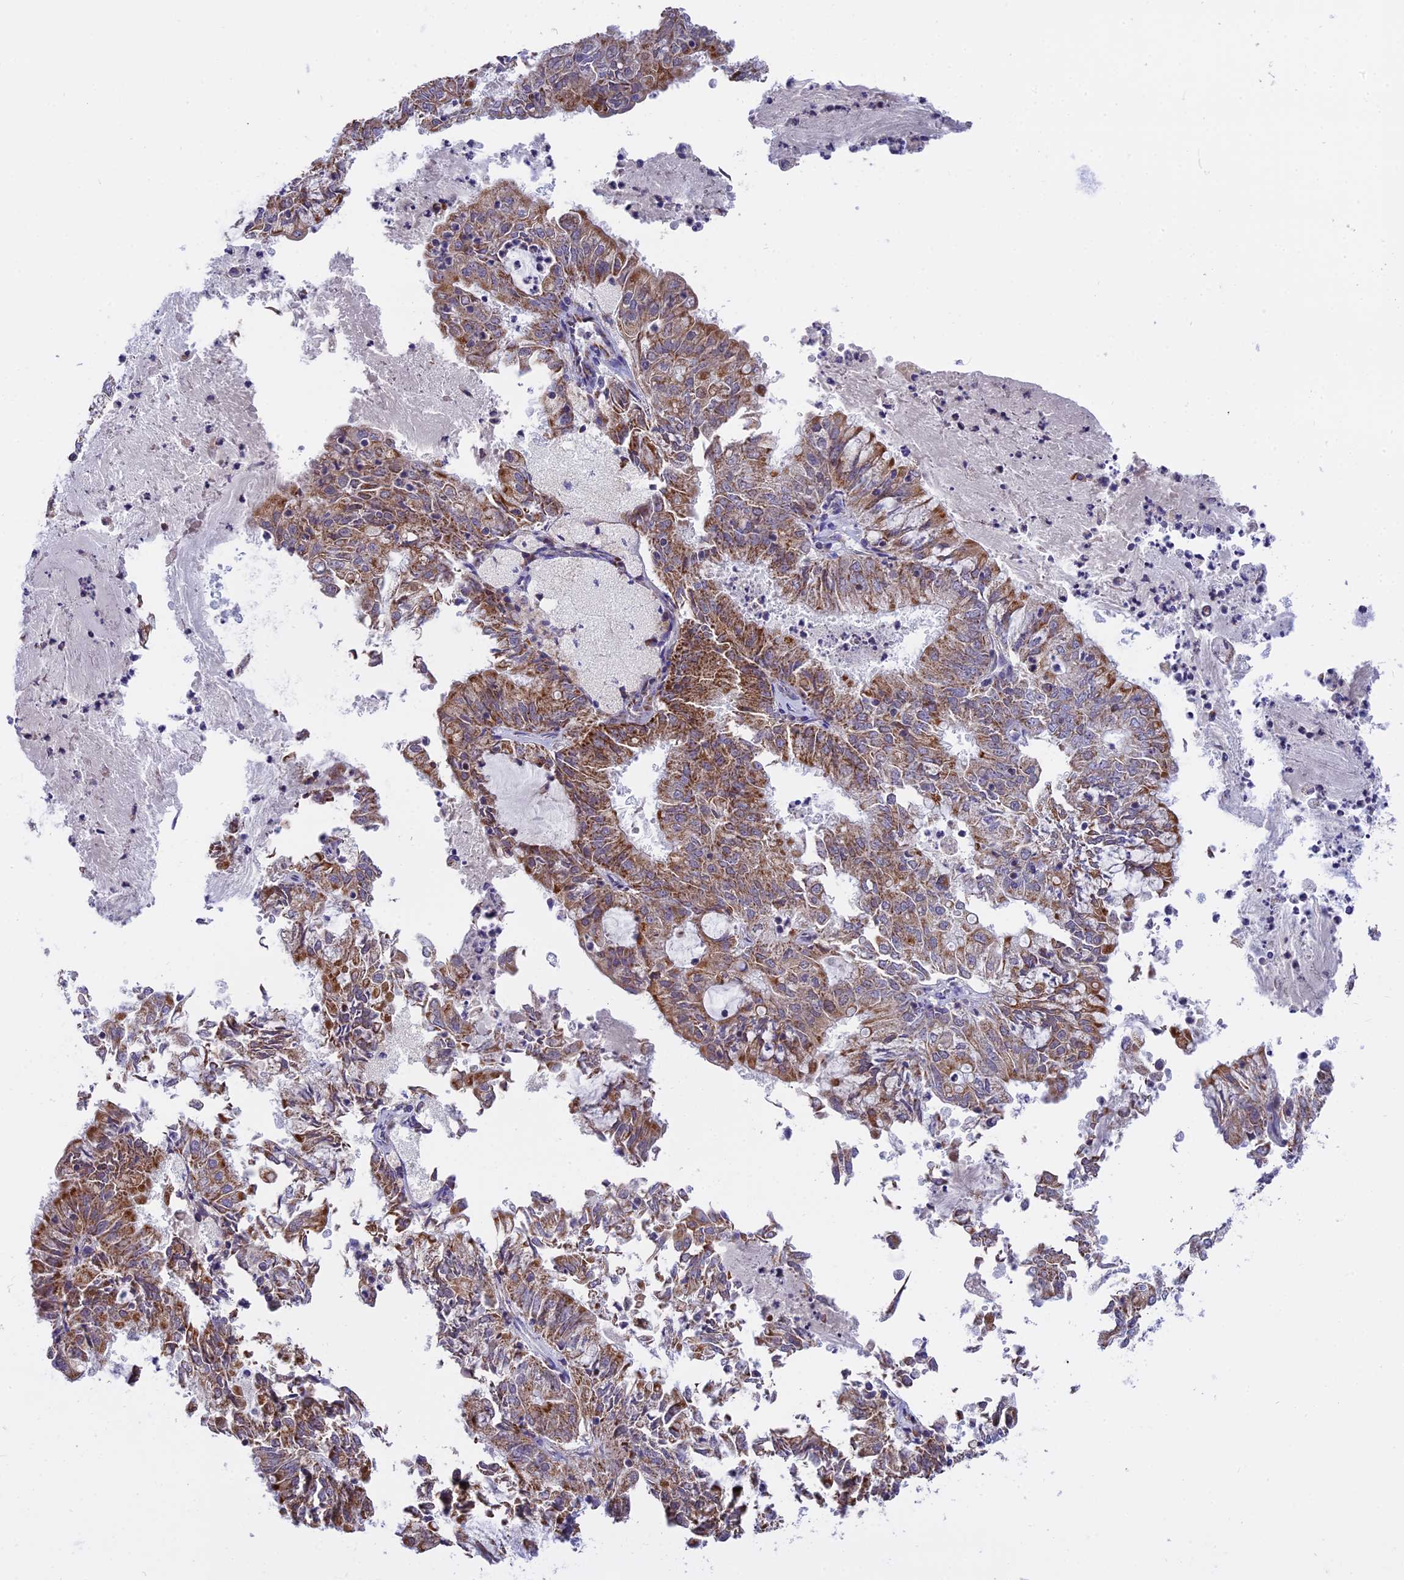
{"staining": {"intensity": "moderate", "quantity": ">75%", "location": "cytoplasmic/membranous"}, "tissue": "endometrial cancer", "cell_type": "Tumor cells", "image_type": "cancer", "snomed": [{"axis": "morphology", "description": "Adenocarcinoma, NOS"}, {"axis": "topography", "description": "Endometrium"}], "caption": "Tumor cells display medium levels of moderate cytoplasmic/membranous staining in approximately >75% of cells in human endometrial adenocarcinoma.", "gene": "MRPS34", "patient": {"sex": "female", "age": 57}}